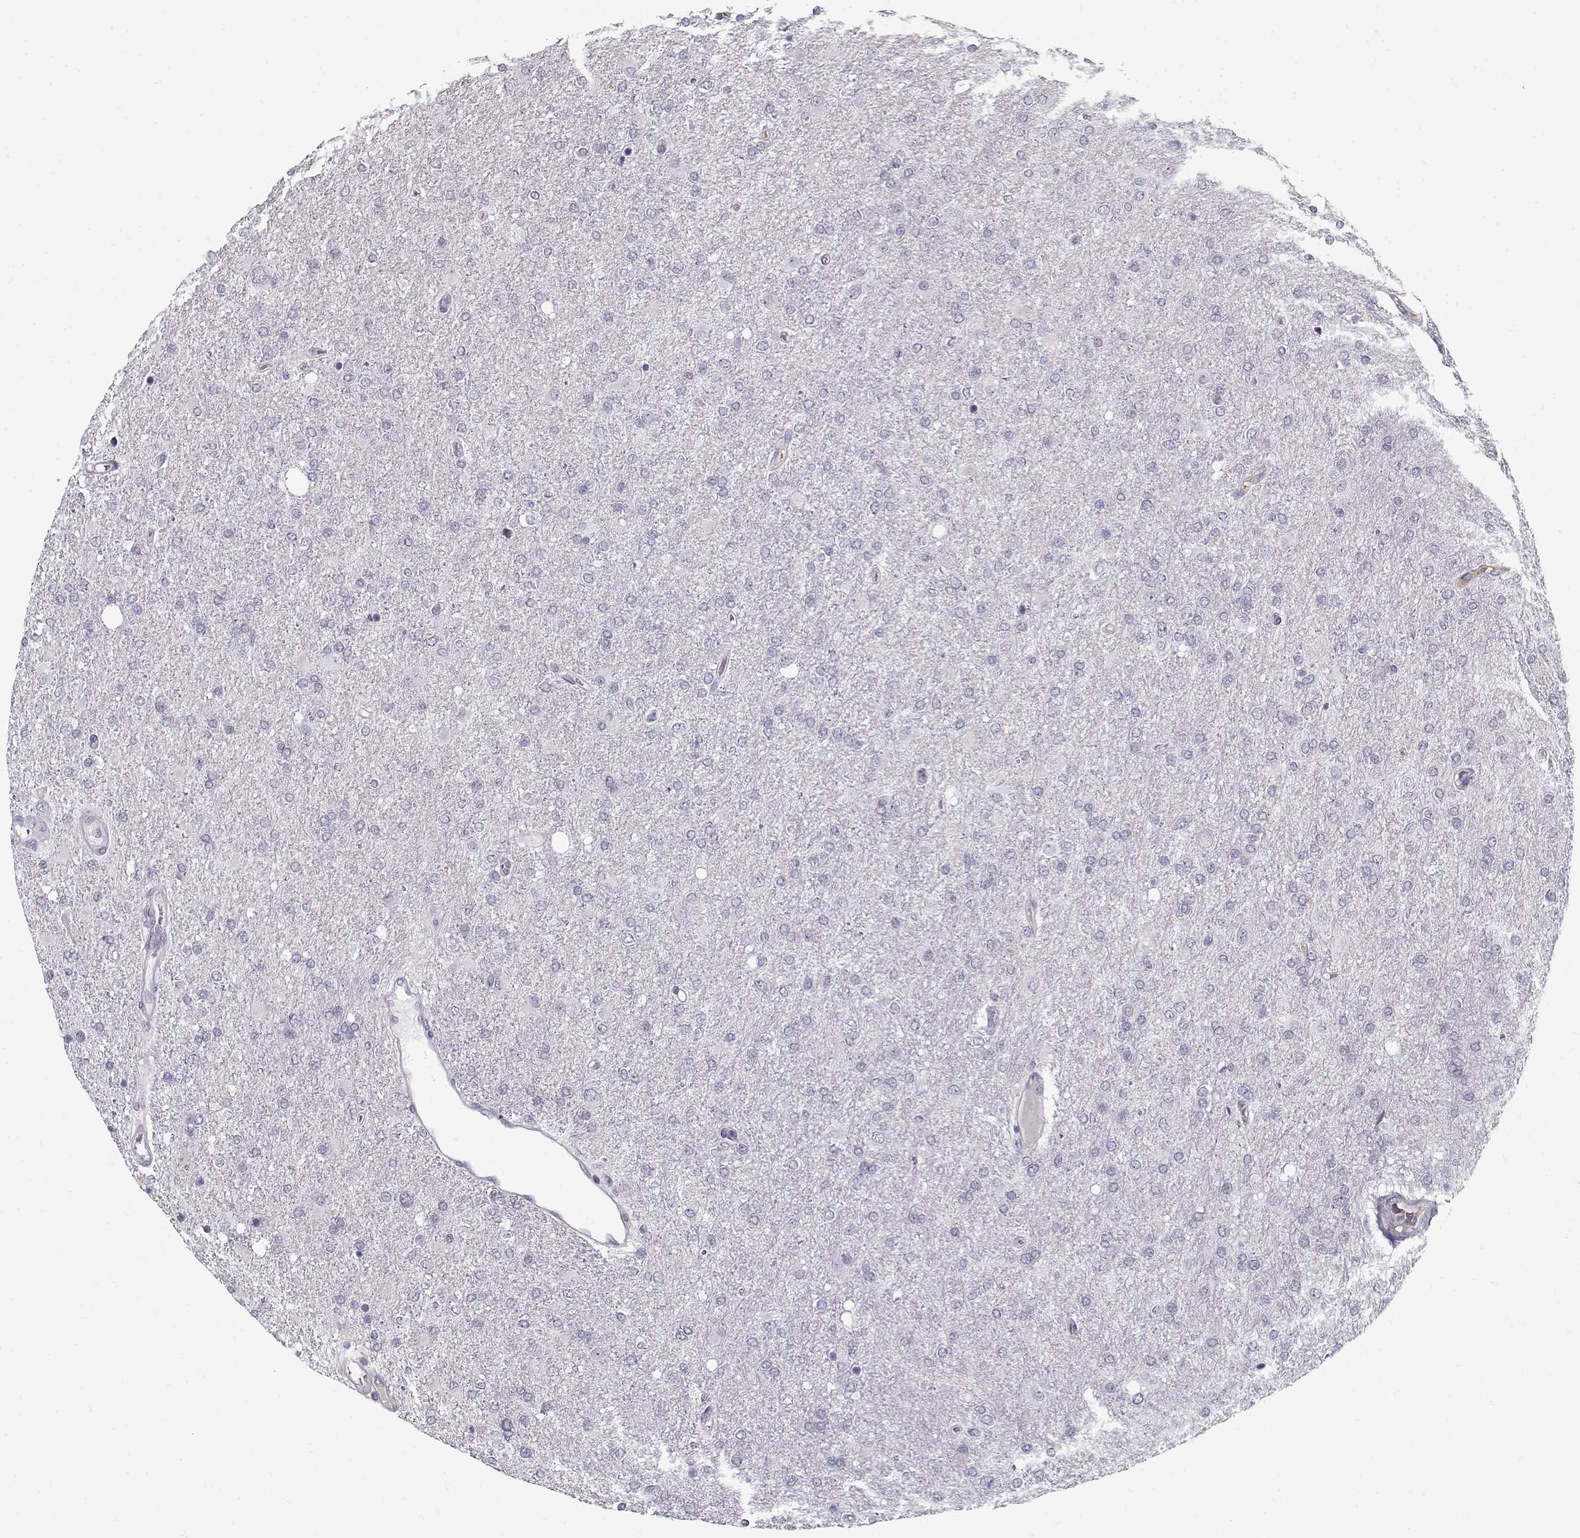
{"staining": {"intensity": "negative", "quantity": "none", "location": "none"}, "tissue": "glioma", "cell_type": "Tumor cells", "image_type": "cancer", "snomed": [{"axis": "morphology", "description": "Glioma, malignant, High grade"}, {"axis": "topography", "description": "Cerebral cortex"}], "caption": "An immunohistochemistry photomicrograph of glioma is shown. There is no staining in tumor cells of glioma.", "gene": "SPACA9", "patient": {"sex": "male", "age": 70}}